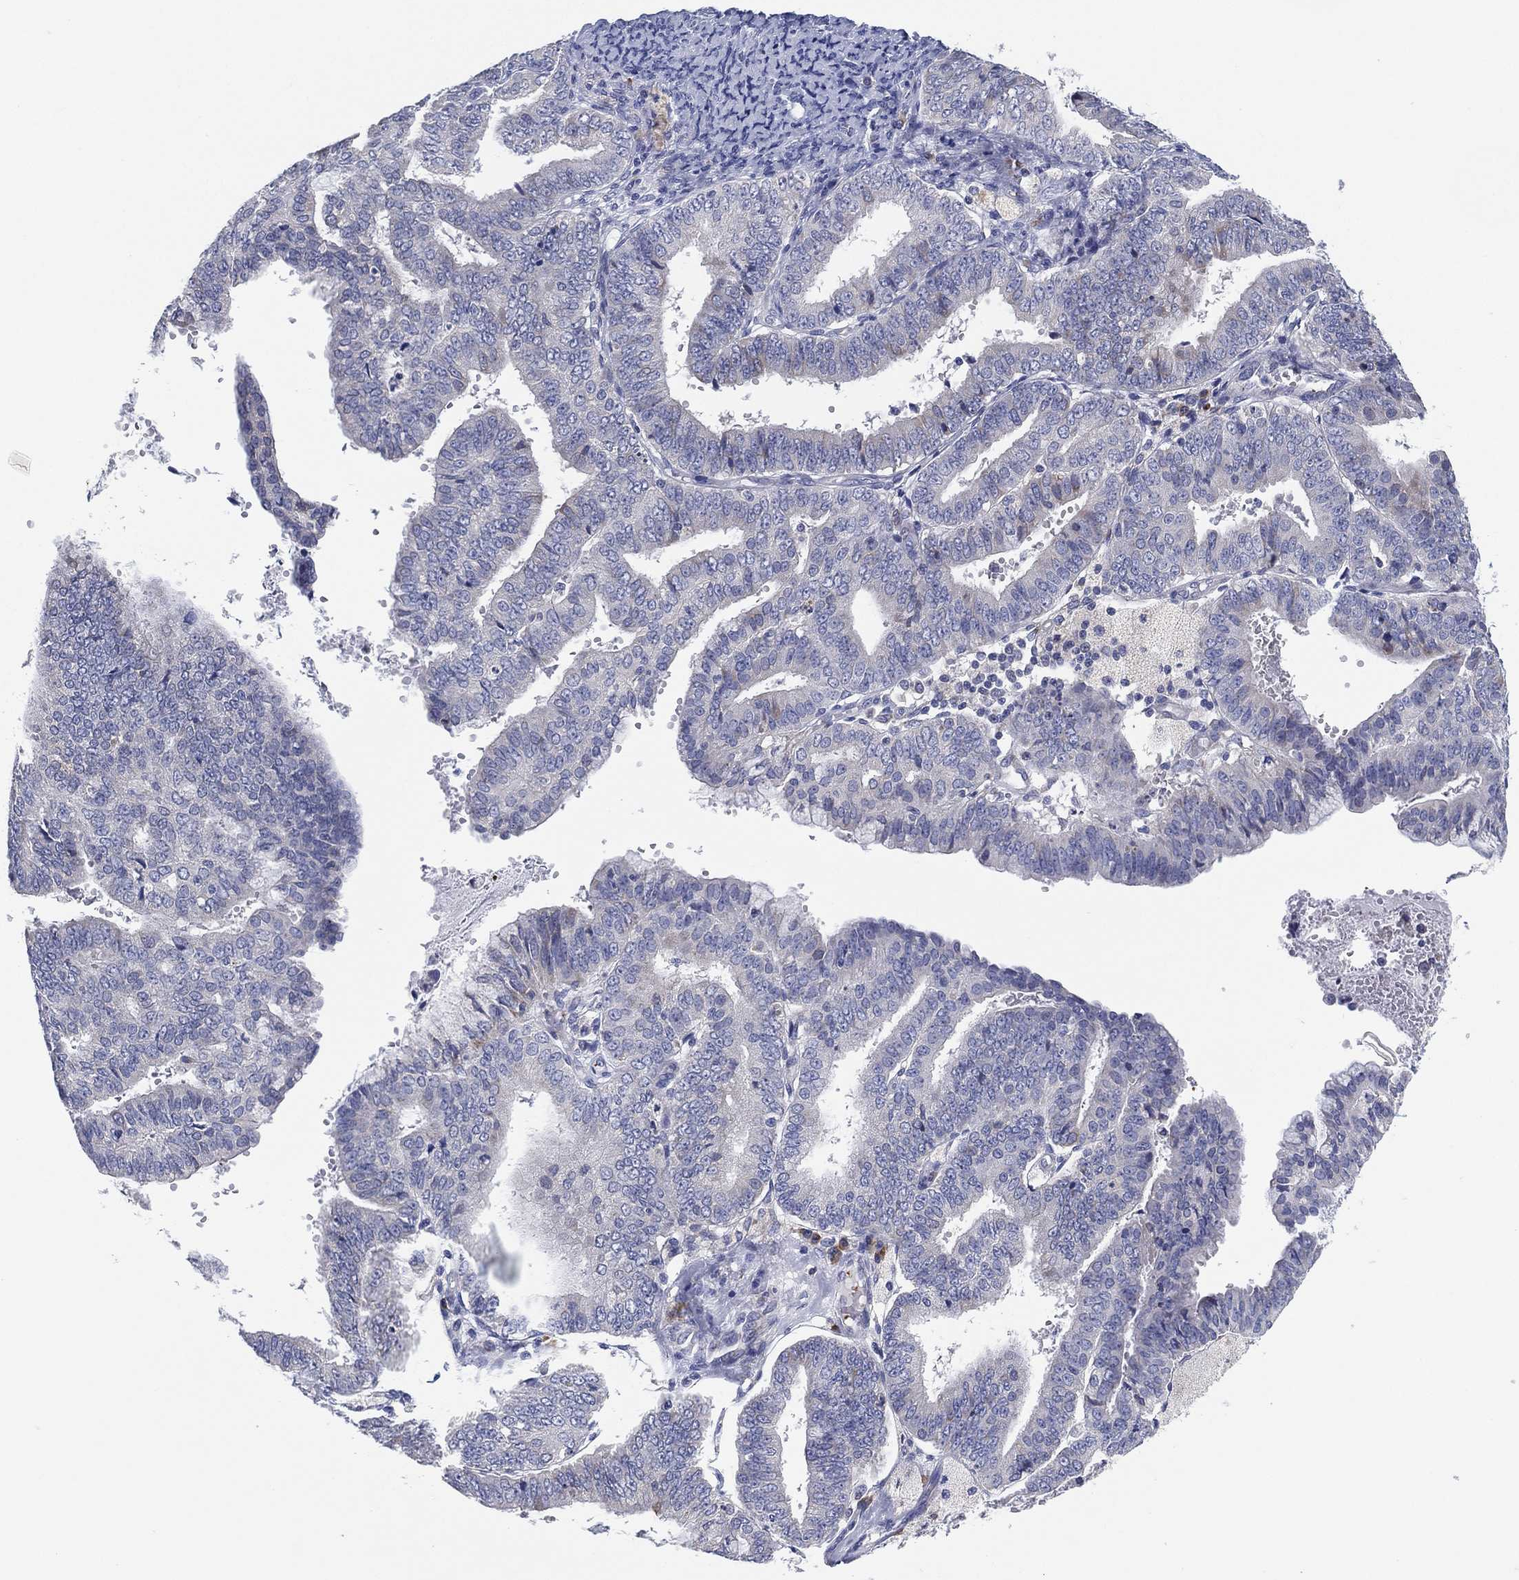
{"staining": {"intensity": "negative", "quantity": "none", "location": "none"}, "tissue": "endometrial cancer", "cell_type": "Tumor cells", "image_type": "cancer", "snomed": [{"axis": "morphology", "description": "Adenocarcinoma, NOS"}, {"axis": "topography", "description": "Endometrium"}], "caption": "There is no significant positivity in tumor cells of endometrial adenocarcinoma.", "gene": "TMEM40", "patient": {"sex": "female", "age": 63}}